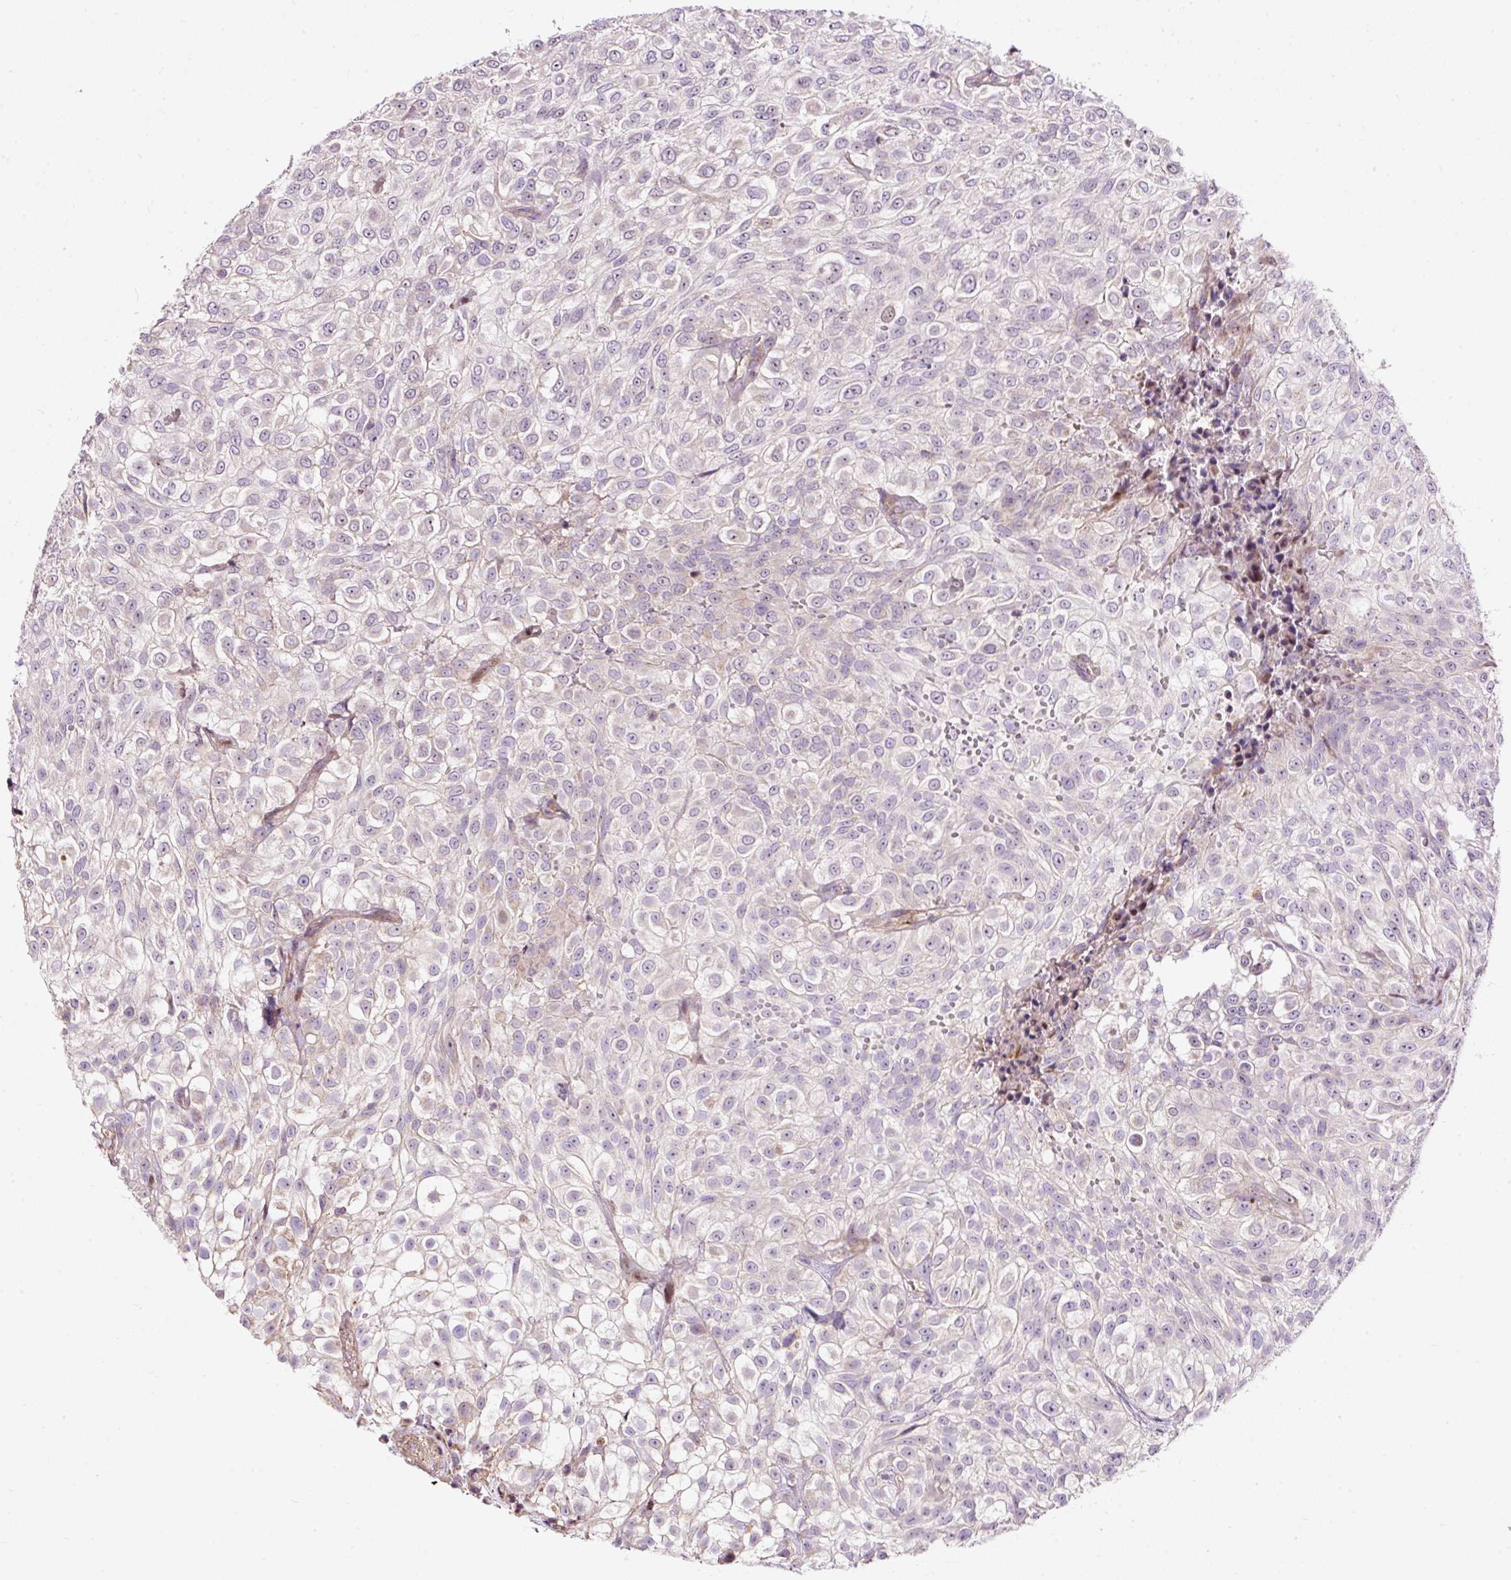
{"staining": {"intensity": "negative", "quantity": "none", "location": "none"}, "tissue": "urothelial cancer", "cell_type": "Tumor cells", "image_type": "cancer", "snomed": [{"axis": "morphology", "description": "Urothelial carcinoma, High grade"}, {"axis": "topography", "description": "Urinary bladder"}], "caption": "An immunohistochemistry micrograph of high-grade urothelial carcinoma is shown. There is no staining in tumor cells of high-grade urothelial carcinoma. Nuclei are stained in blue.", "gene": "BOLA3", "patient": {"sex": "male", "age": 56}}